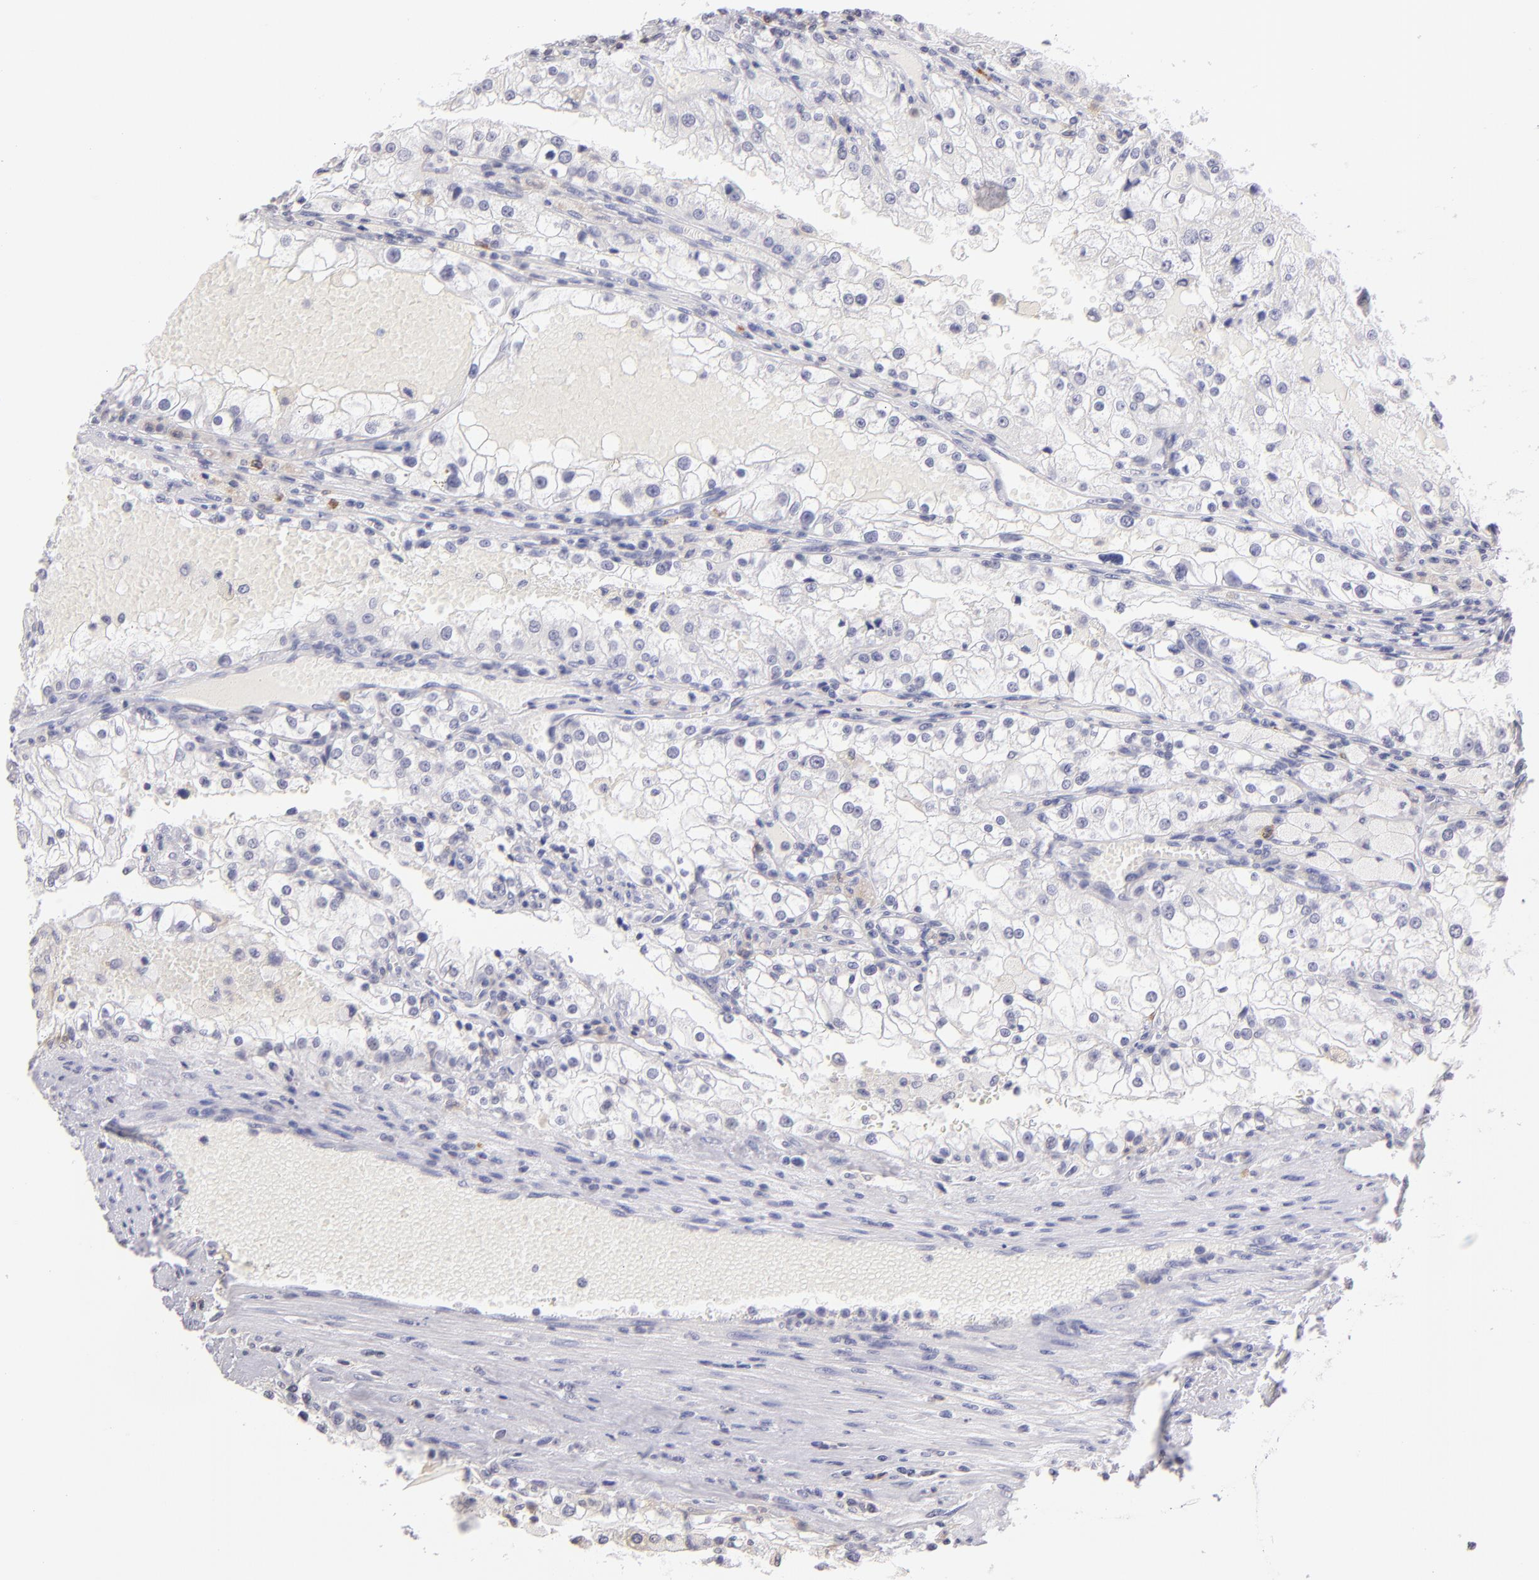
{"staining": {"intensity": "negative", "quantity": "none", "location": "none"}, "tissue": "renal cancer", "cell_type": "Tumor cells", "image_type": "cancer", "snomed": [{"axis": "morphology", "description": "Adenocarcinoma, NOS"}, {"axis": "topography", "description": "Kidney"}], "caption": "Tumor cells show no significant expression in renal cancer (adenocarcinoma).", "gene": "IL2RA", "patient": {"sex": "female", "age": 74}}